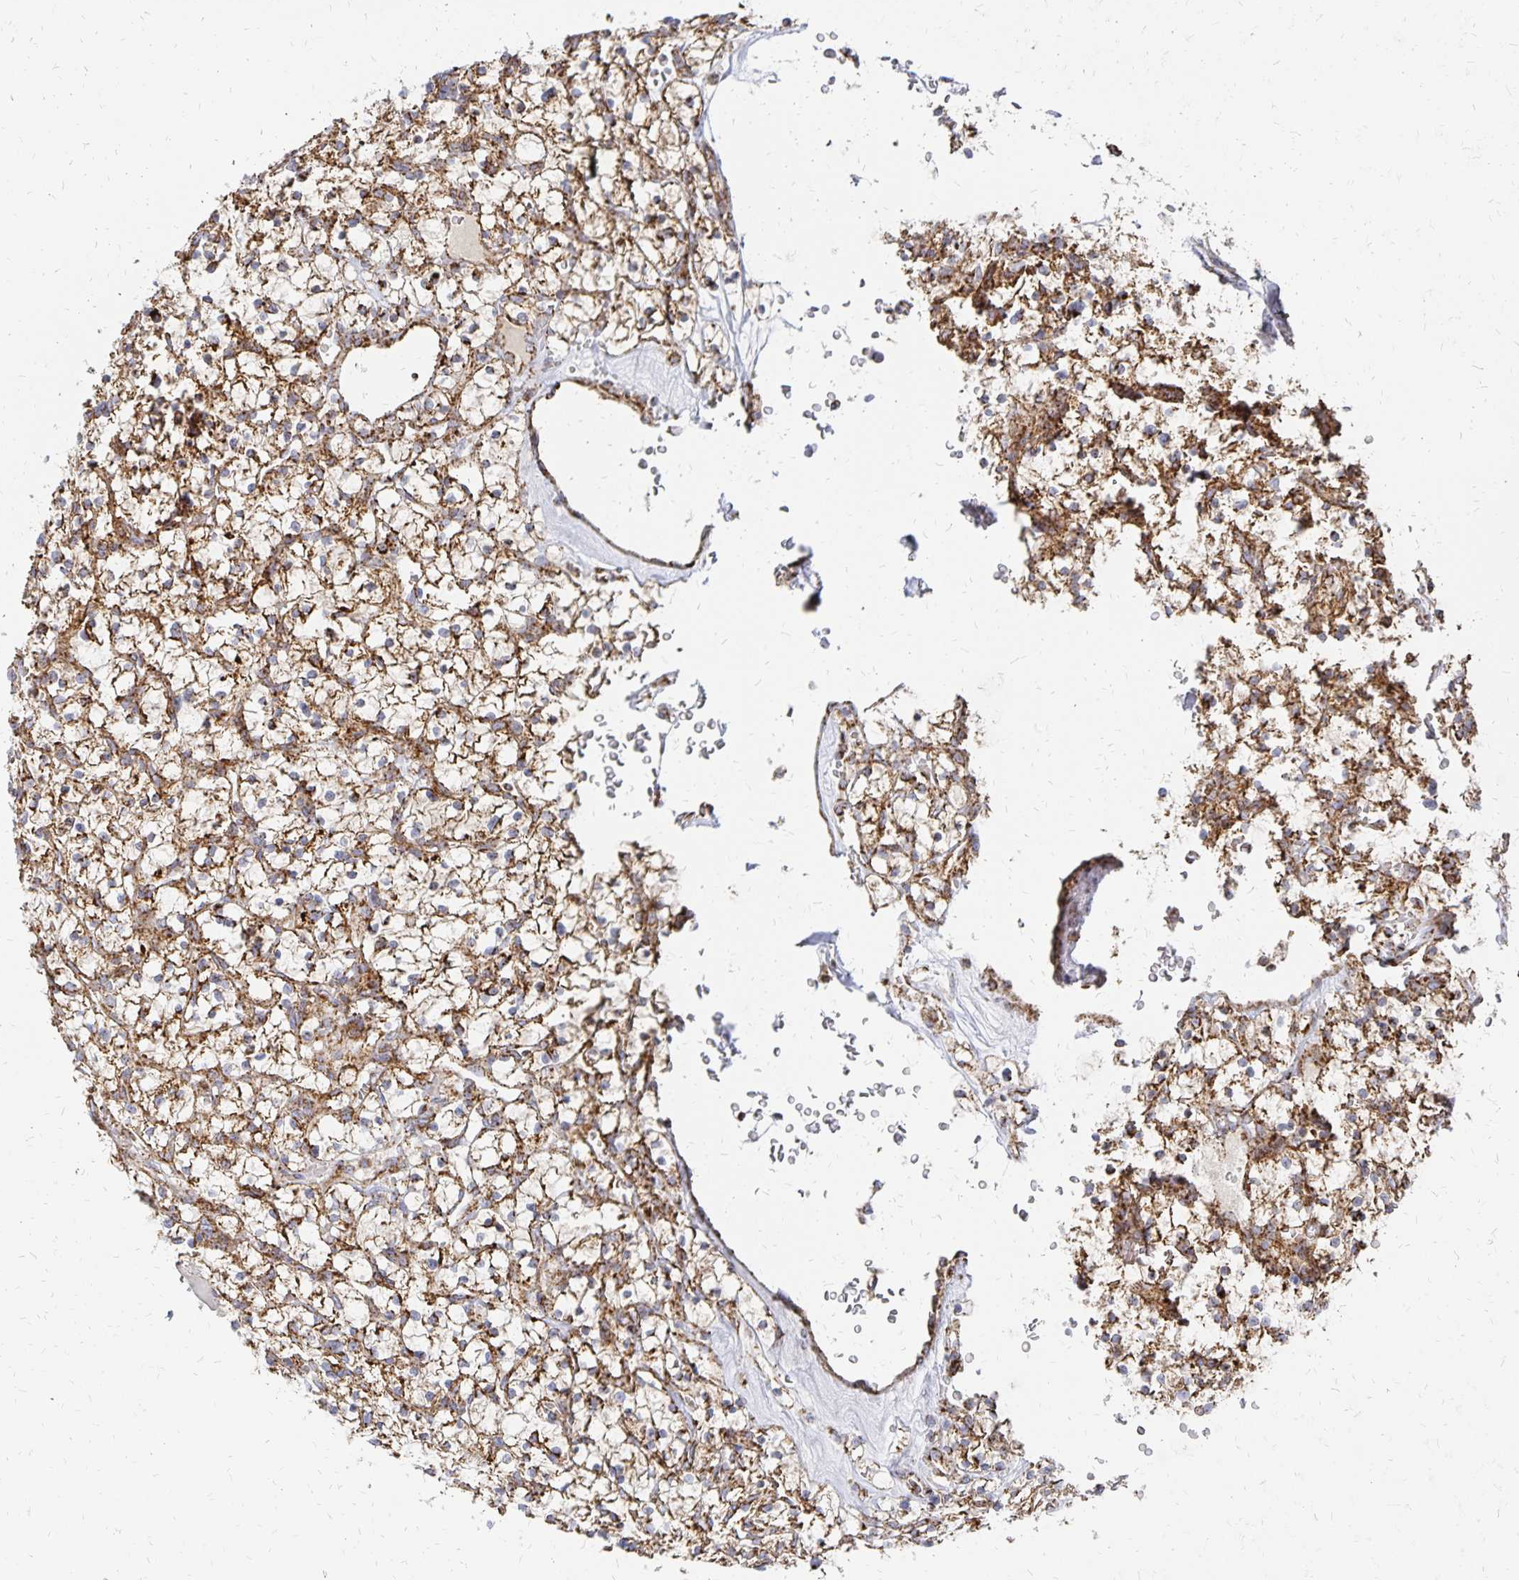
{"staining": {"intensity": "moderate", "quantity": ">75%", "location": "cytoplasmic/membranous"}, "tissue": "renal cancer", "cell_type": "Tumor cells", "image_type": "cancer", "snomed": [{"axis": "morphology", "description": "Adenocarcinoma, NOS"}, {"axis": "topography", "description": "Kidney"}], "caption": "This is a histology image of immunohistochemistry (IHC) staining of renal adenocarcinoma, which shows moderate positivity in the cytoplasmic/membranous of tumor cells.", "gene": "STOML2", "patient": {"sex": "female", "age": 64}}